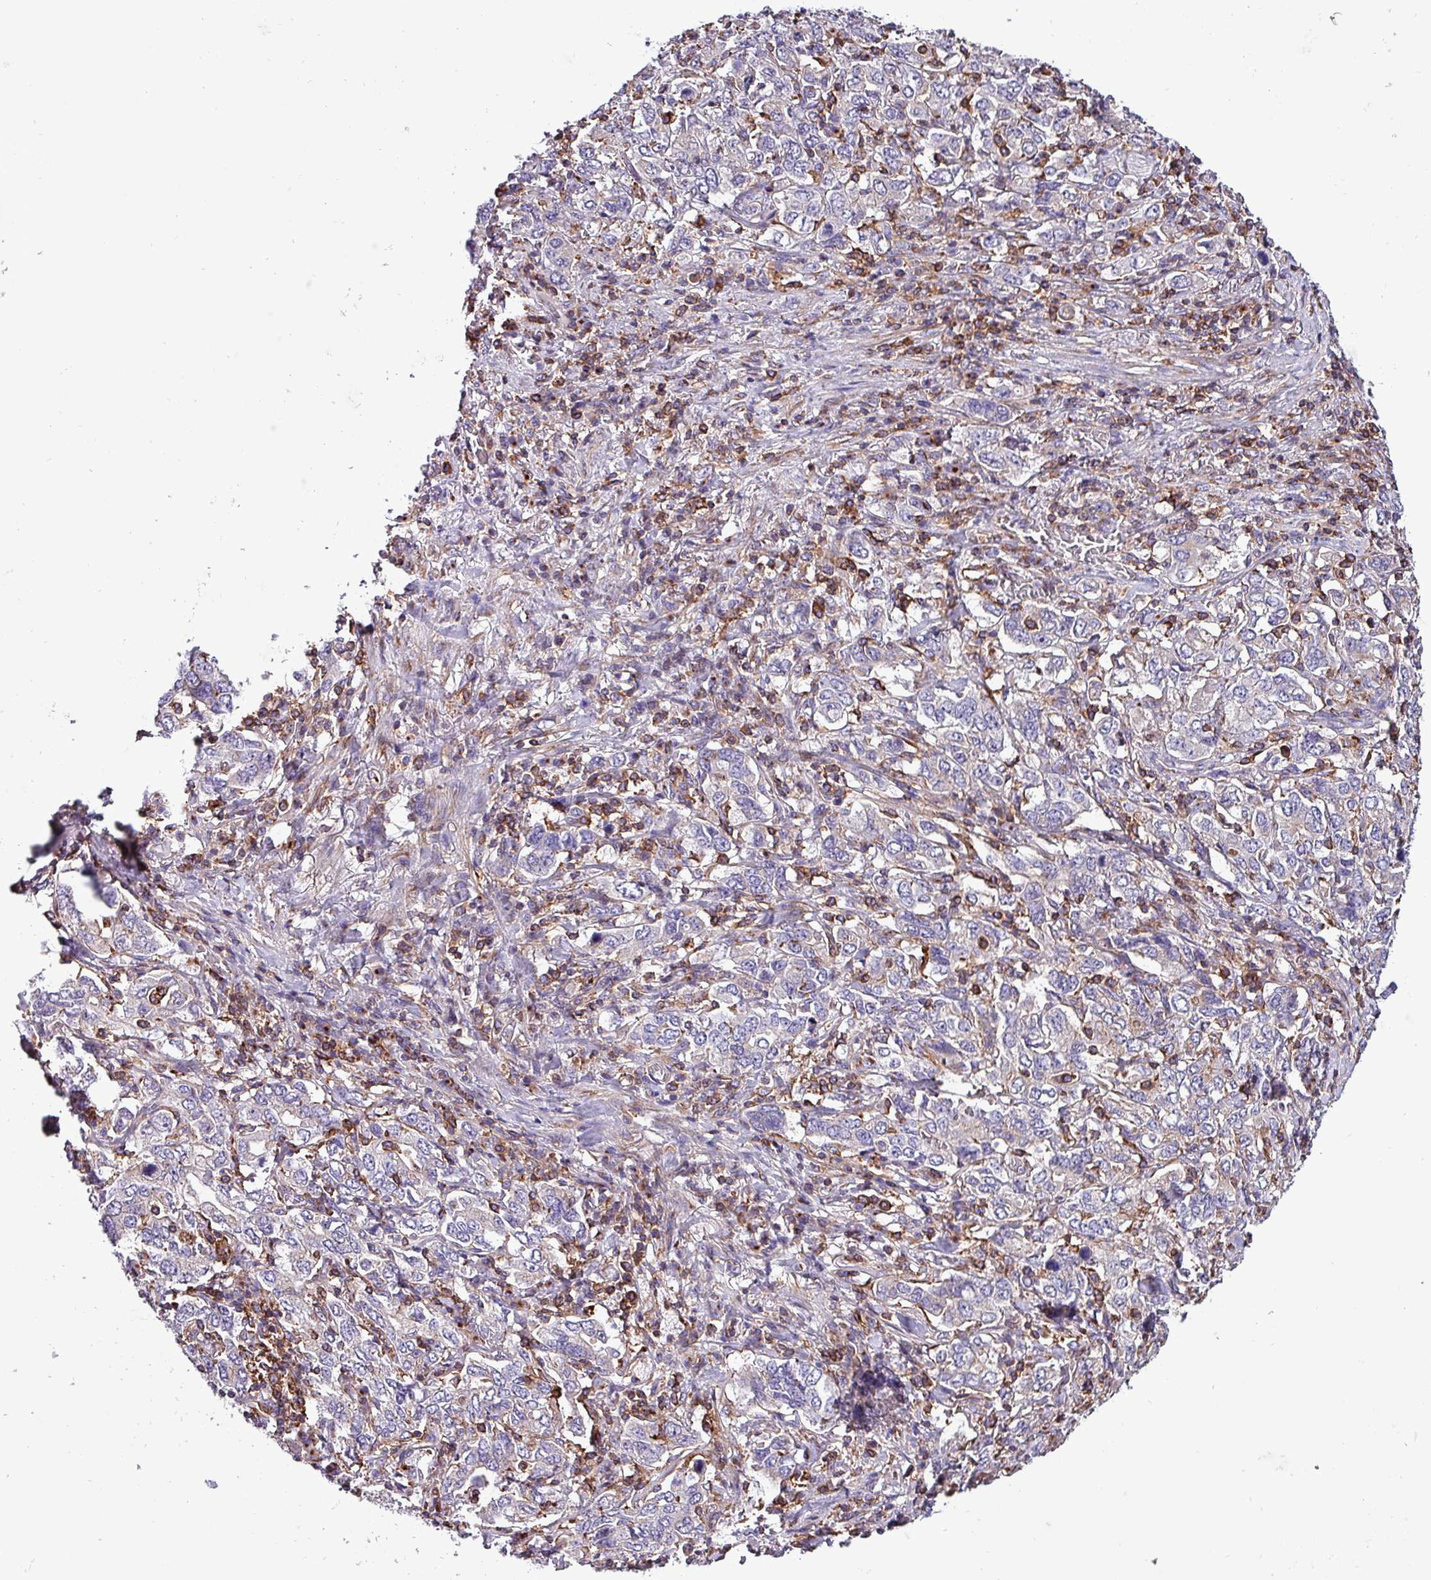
{"staining": {"intensity": "negative", "quantity": "none", "location": "none"}, "tissue": "stomach cancer", "cell_type": "Tumor cells", "image_type": "cancer", "snomed": [{"axis": "morphology", "description": "Adenocarcinoma, NOS"}, {"axis": "topography", "description": "Stomach, upper"}, {"axis": "topography", "description": "Stomach"}], "caption": "This is an immunohistochemistry (IHC) micrograph of stomach cancer (adenocarcinoma). There is no staining in tumor cells.", "gene": "VAMP4", "patient": {"sex": "male", "age": 62}}